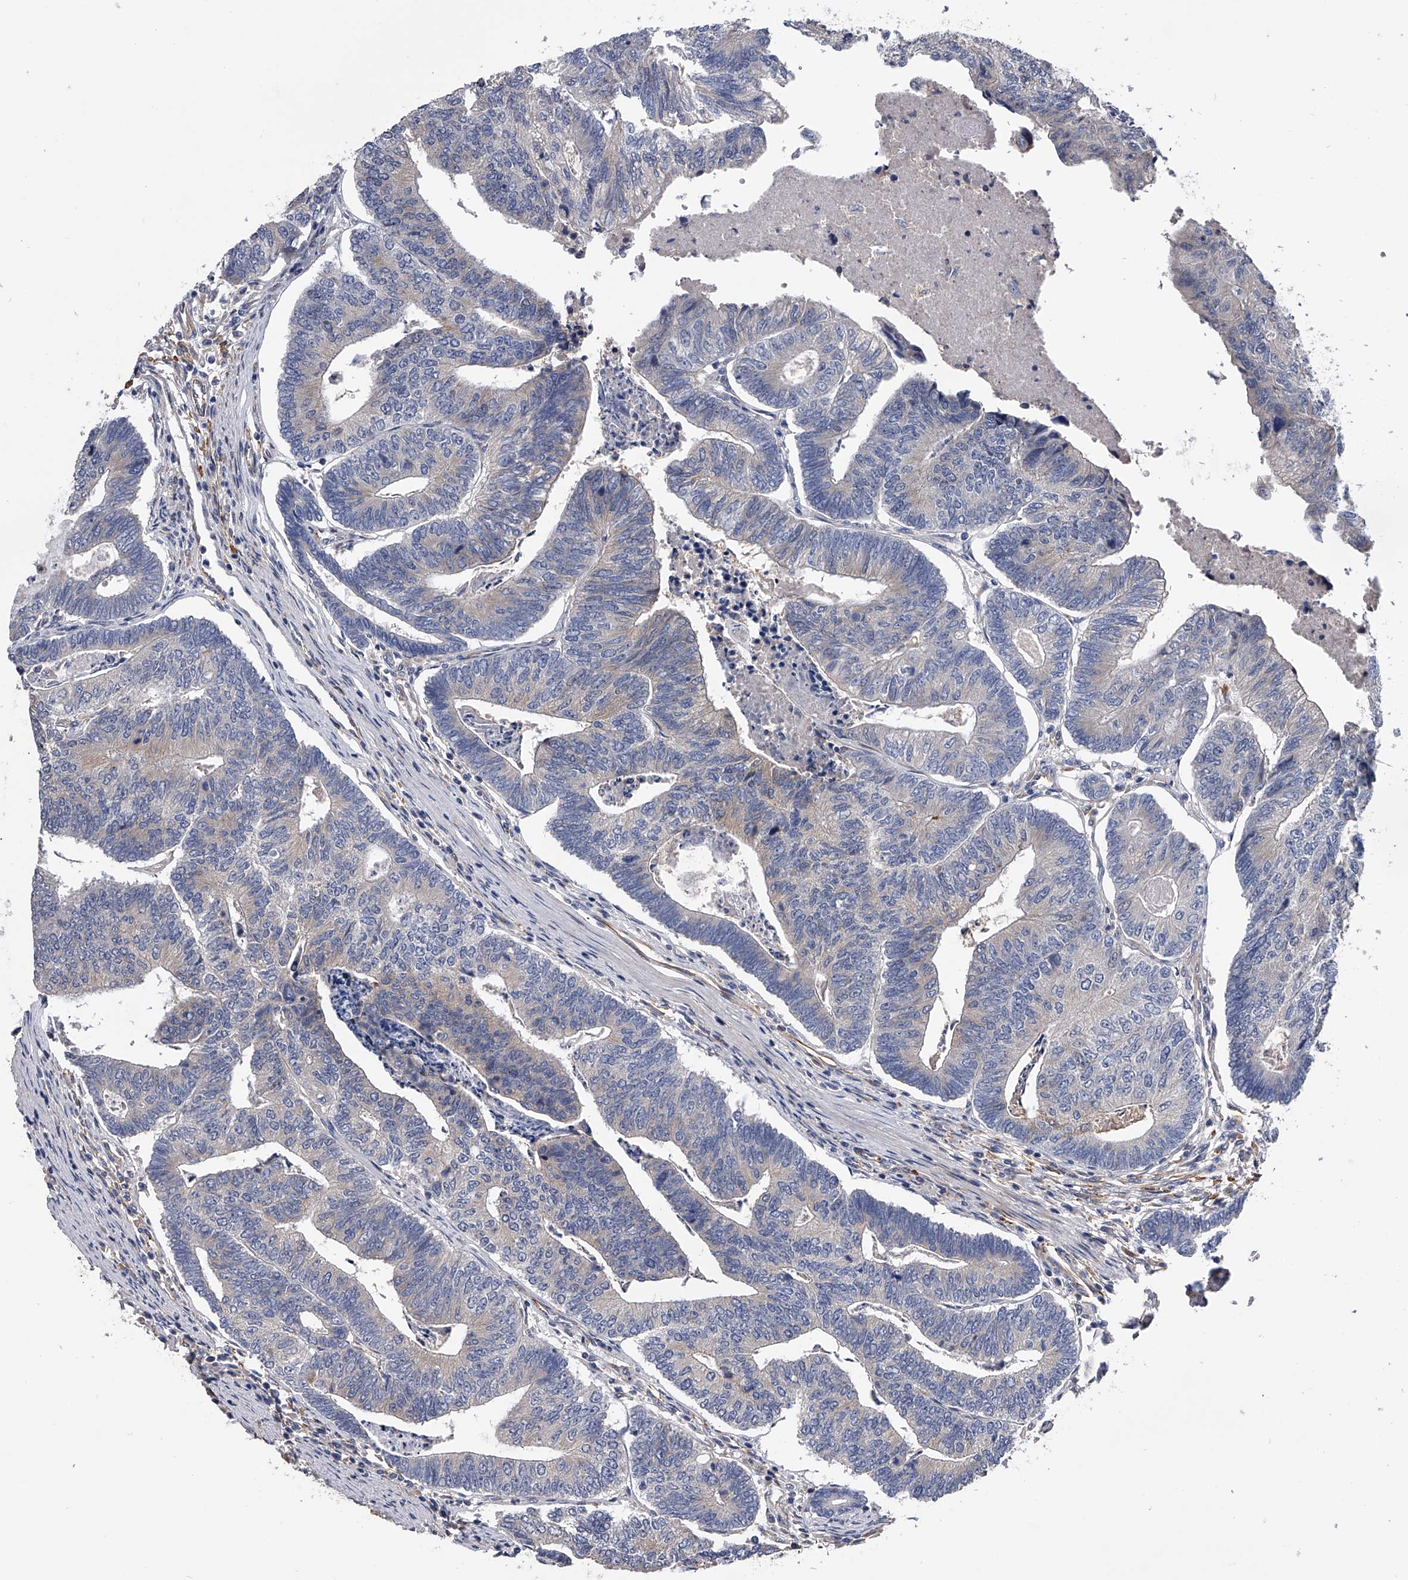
{"staining": {"intensity": "negative", "quantity": "none", "location": "none"}, "tissue": "colorectal cancer", "cell_type": "Tumor cells", "image_type": "cancer", "snomed": [{"axis": "morphology", "description": "Adenocarcinoma, NOS"}, {"axis": "topography", "description": "Colon"}], "caption": "Tumor cells show no significant expression in colorectal cancer (adenocarcinoma).", "gene": "EFCAB7", "patient": {"sex": "female", "age": 67}}